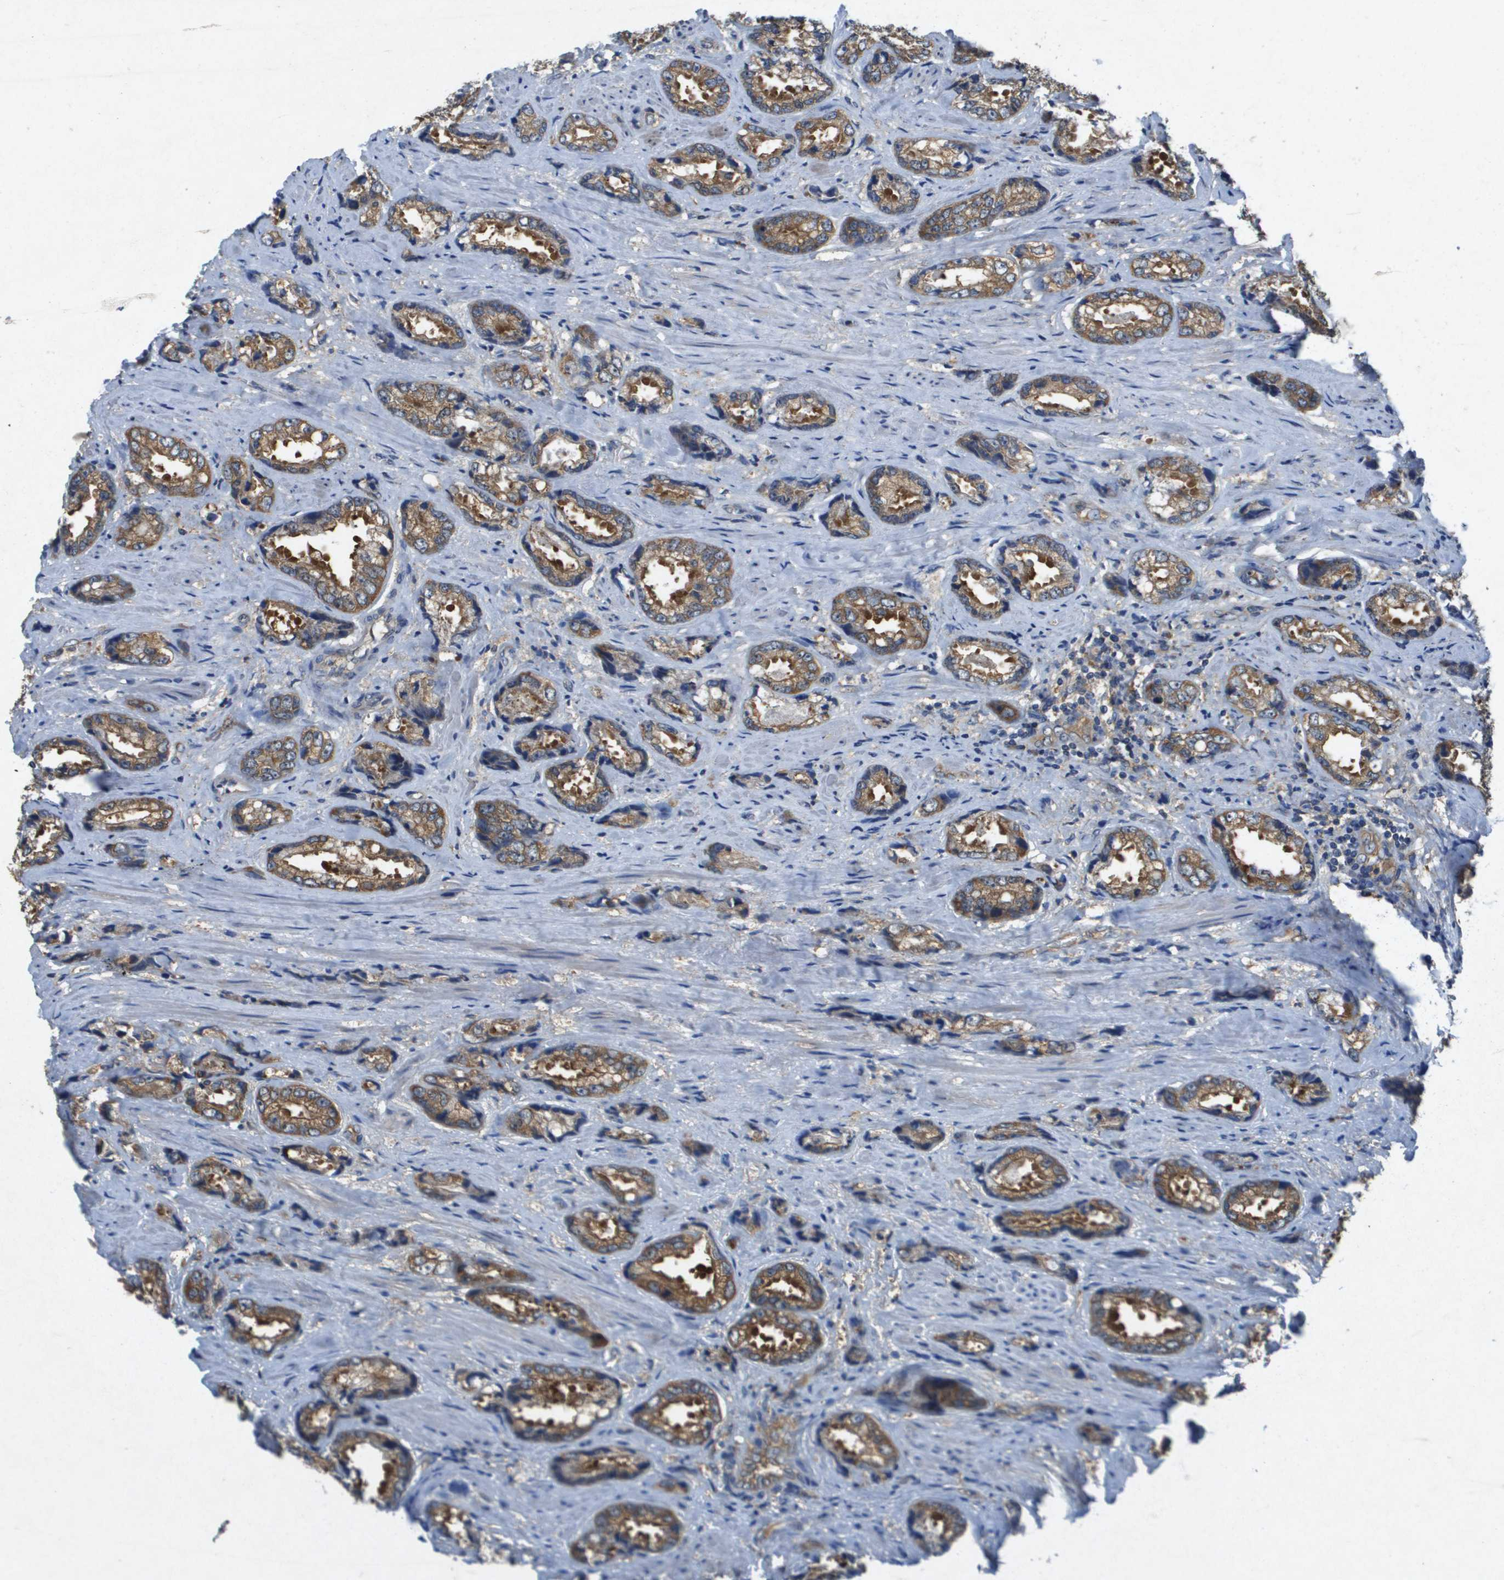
{"staining": {"intensity": "moderate", "quantity": ">75%", "location": "cytoplasmic/membranous"}, "tissue": "prostate cancer", "cell_type": "Tumor cells", "image_type": "cancer", "snomed": [{"axis": "morphology", "description": "Adenocarcinoma, High grade"}, {"axis": "topography", "description": "Prostate"}], "caption": "High-power microscopy captured an immunohistochemistry (IHC) histopathology image of high-grade adenocarcinoma (prostate), revealing moderate cytoplasmic/membranous expression in approximately >75% of tumor cells.", "gene": "PTPRT", "patient": {"sex": "male", "age": 61}}